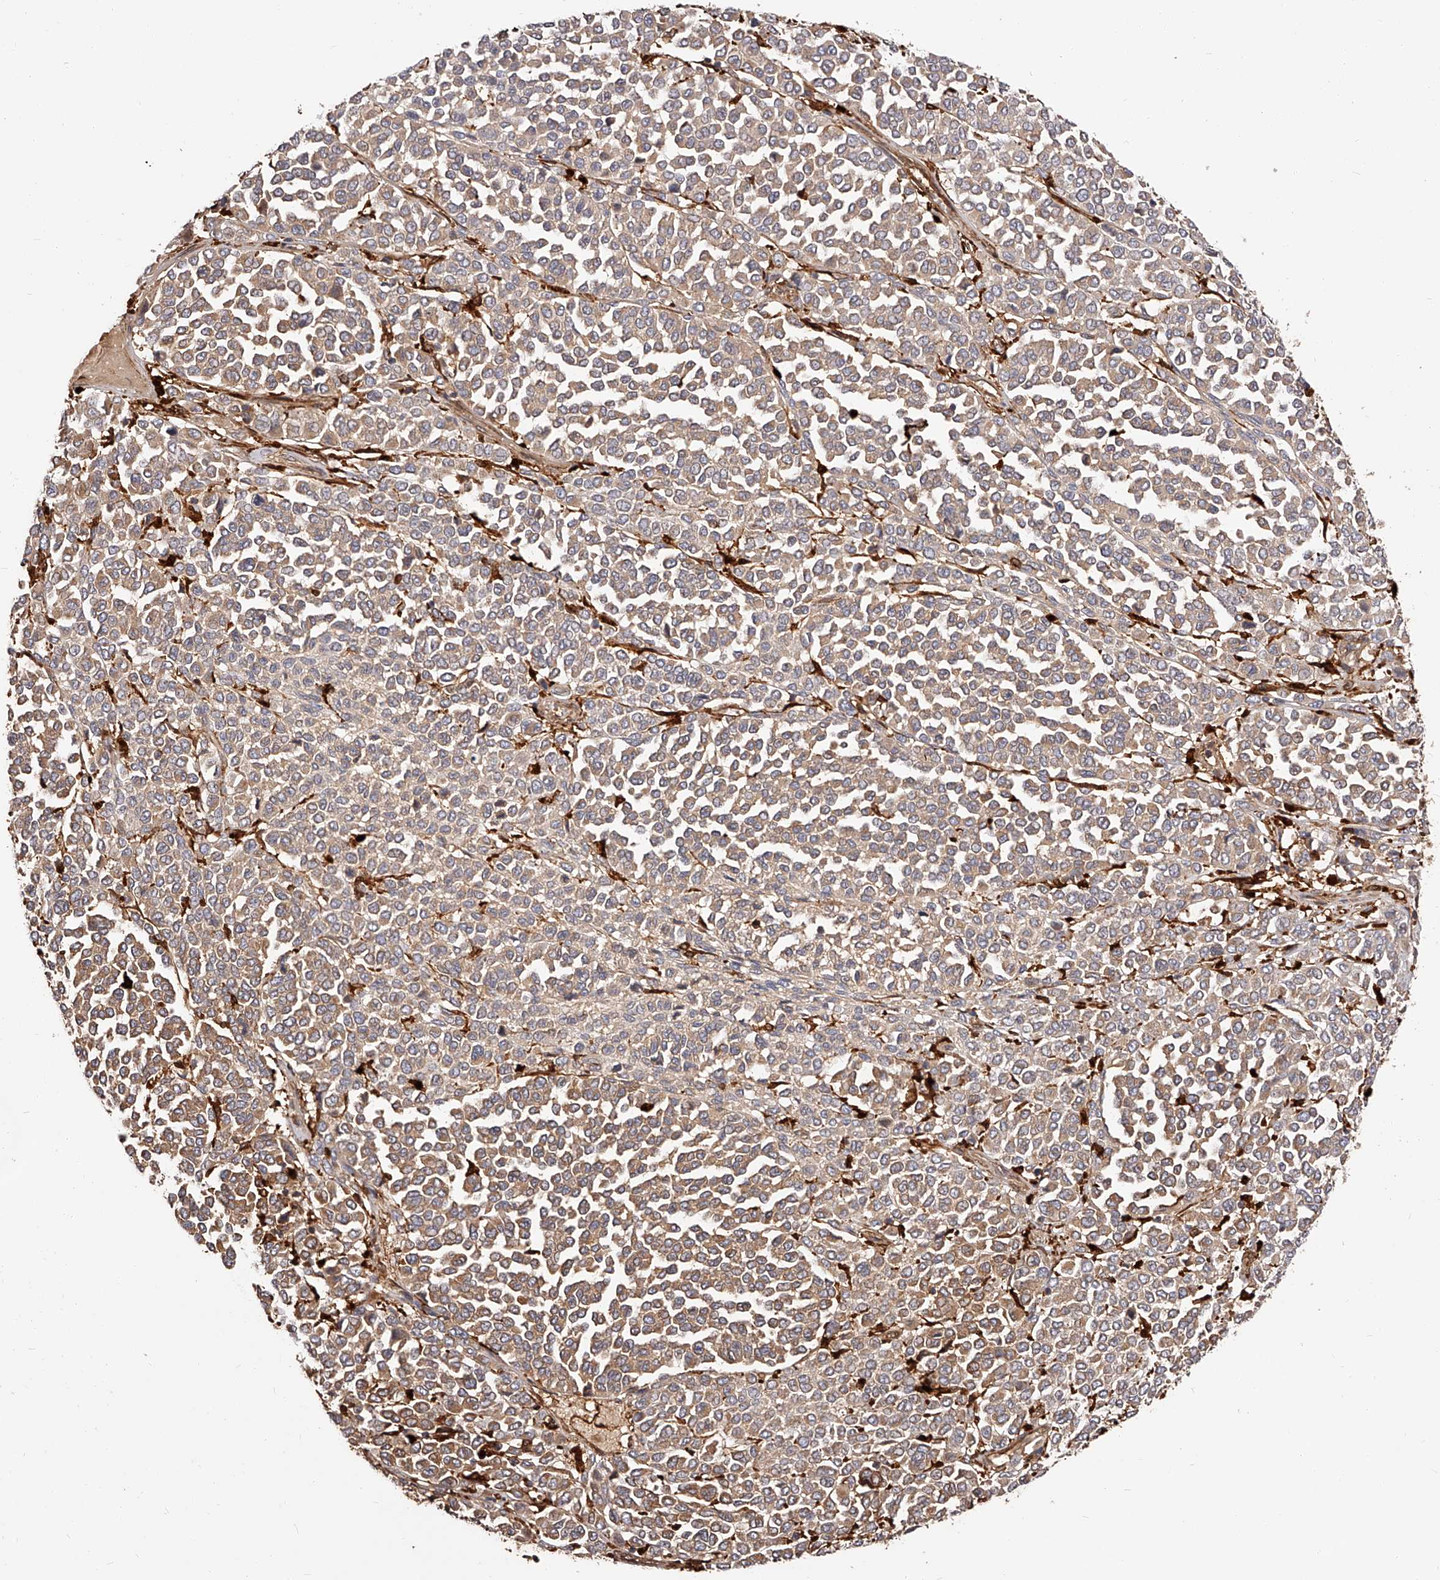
{"staining": {"intensity": "moderate", "quantity": ">75%", "location": "cytoplasmic/membranous"}, "tissue": "melanoma", "cell_type": "Tumor cells", "image_type": "cancer", "snomed": [{"axis": "morphology", "description": "Malignant melanoma, Metastatic site"}, {"axis": "topography", "description": "Pancreas"}], "caption": "Malignant melanoma (metastatic site) stained for a protein exhibits moderate cytoplasmic/membranous positivity in tumor cells.", "gene": "LAP3", "patient": {"sex": "female", "age": 30}}